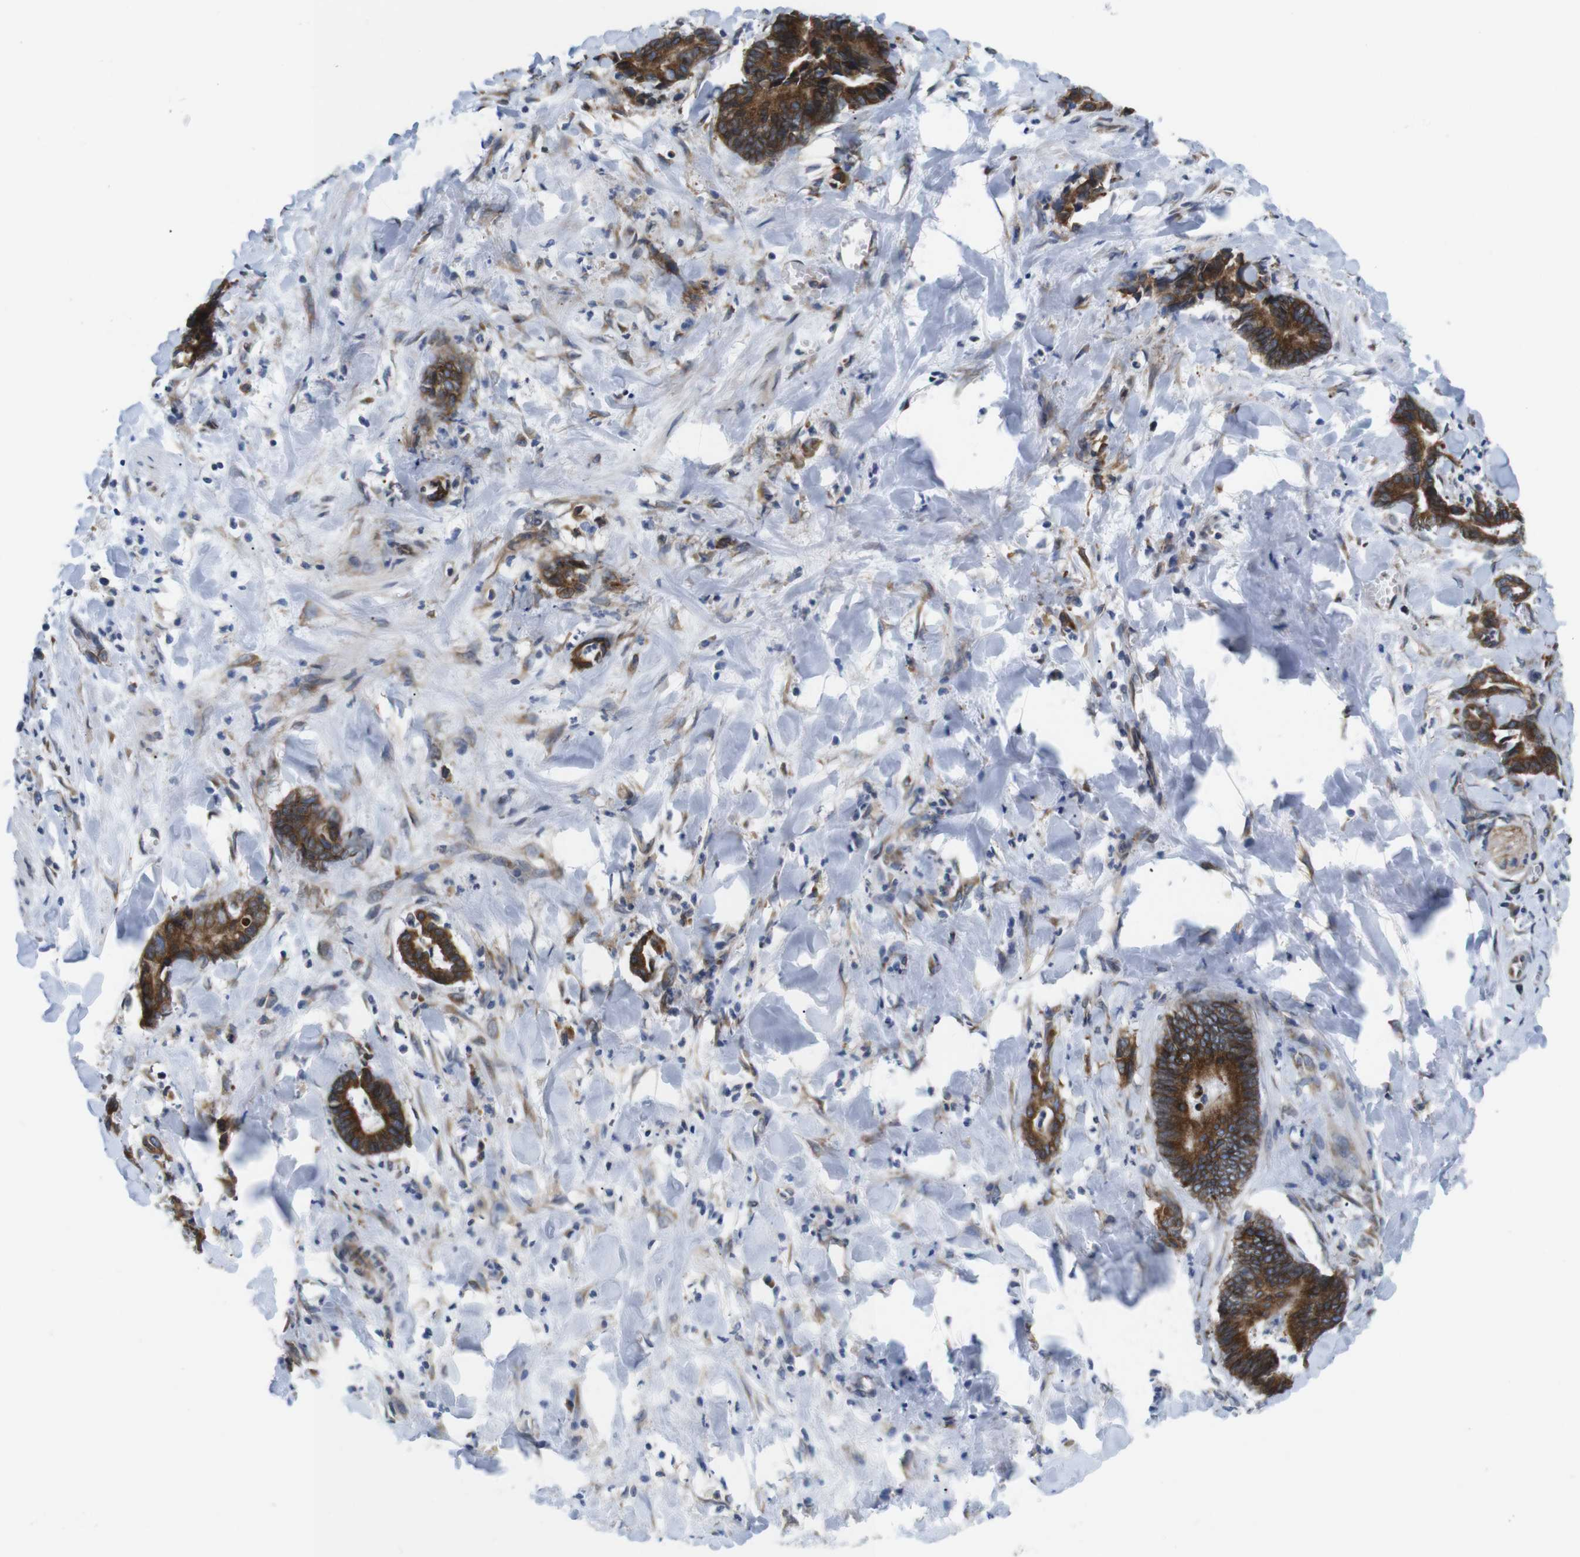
{"staining": {"intensity": "strong", "quantity": ">75%", "location": "cytoplasmic/membranous"}, "tissue": "cervical cancer", "cell_type": "Tumor cells", "image_type": "cancer", "snomed": [{"axis": "morphology", "description": "Adenocarcinoma, NOS"}, {"axis": "topography", "description": "Cervix"}], "caption": "Protein positivity by immunohistochemistry reveals strong cytoplasmic/membranous expression in about >75% of tumor cells in cervical adenocarcinoma. The protein is stained brown, and the nuclei are stained in blue (DAB IHC with brightfield microscopy, high magnification).", "gene": "HACD3", "patient": {"sex": "female", "age": 44}}